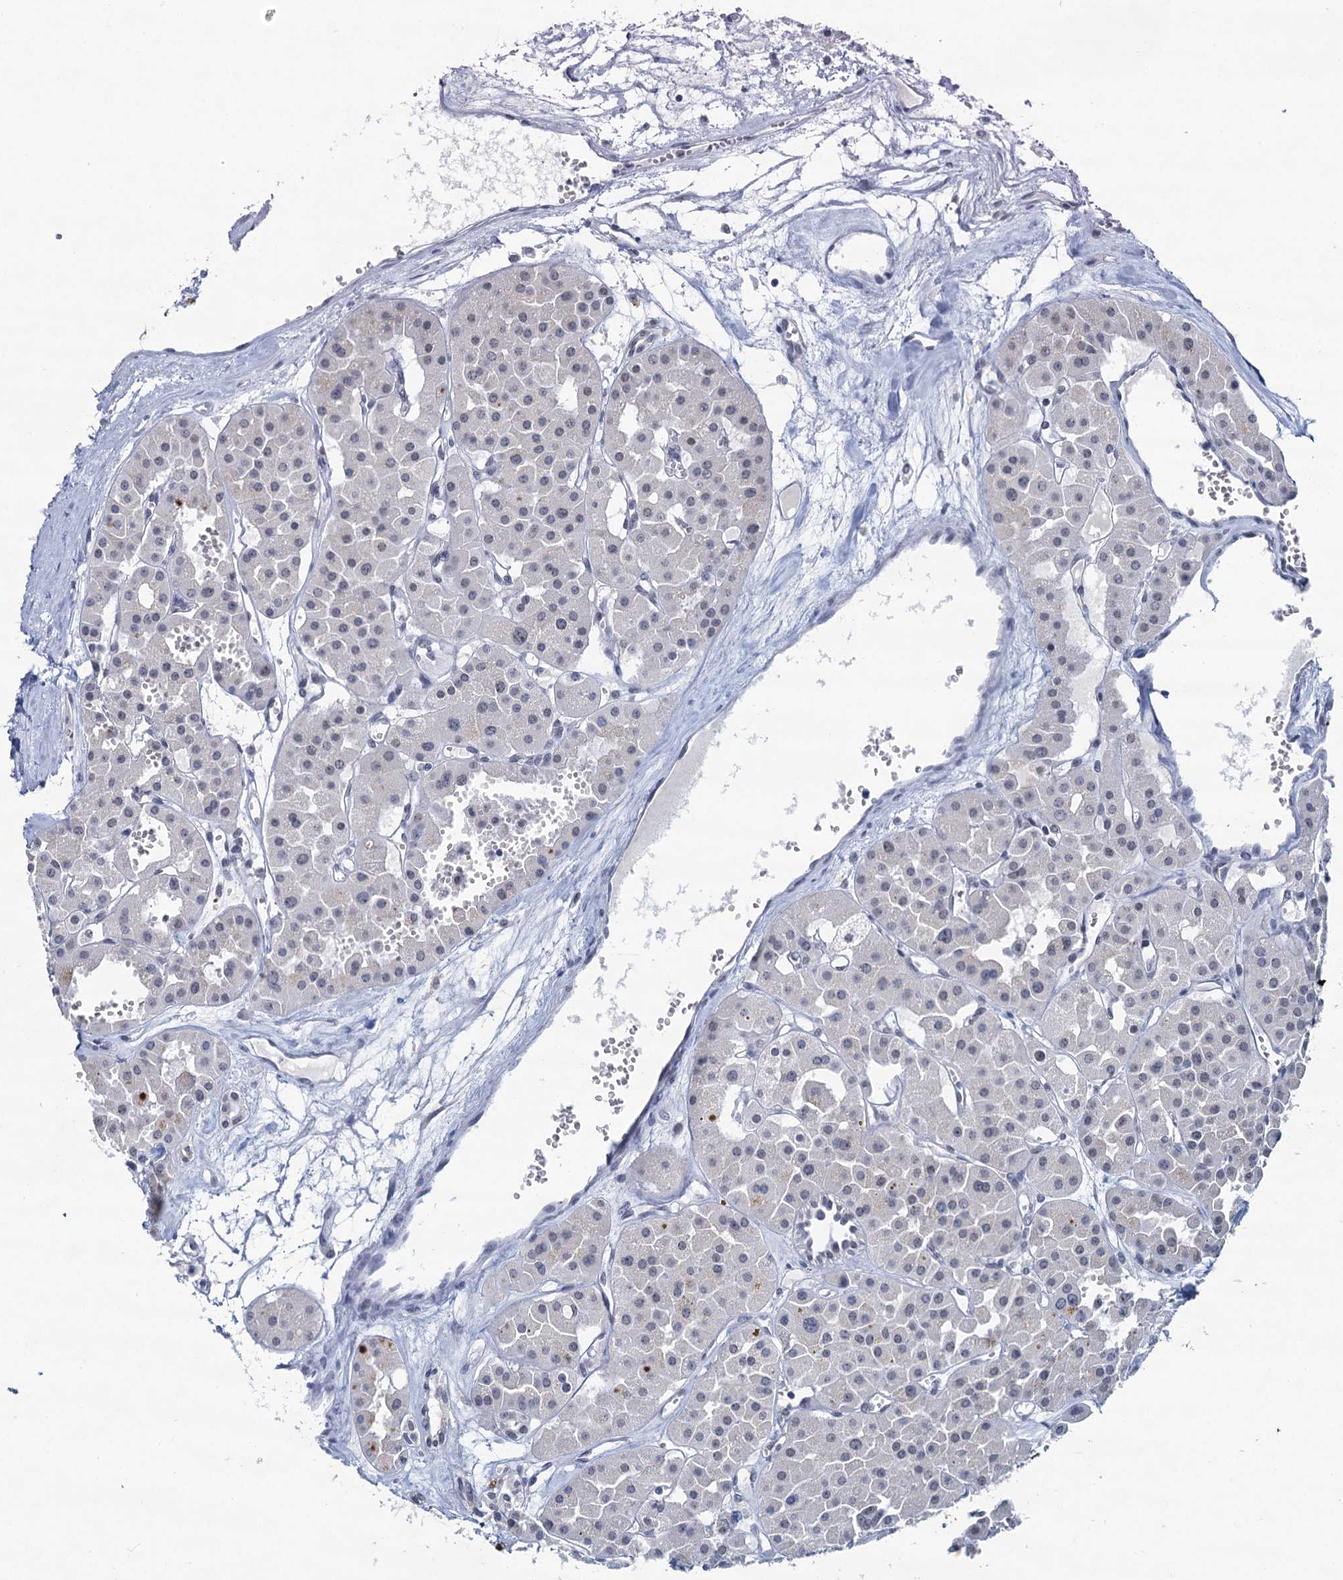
{"staining": {"intensity": "negative", "quantity": "none", "location": "none"}, "tissue": "renal cancer", "cell_type": "Tumor cells", "image_type": "cancer", "snomed": [{"axis": "morphology", "description": "Carcinoma, NOS"}, {"axis": "topography", "description": "Kidney"}], "caption": "An immunohistochemistry photomicrograph of carcinoma (renal) is shown. There is no staining in tumor cells of carcinoma (renal).", "gene": "HAPSTR1", "patient": {"sex": "female", "age": 75}}